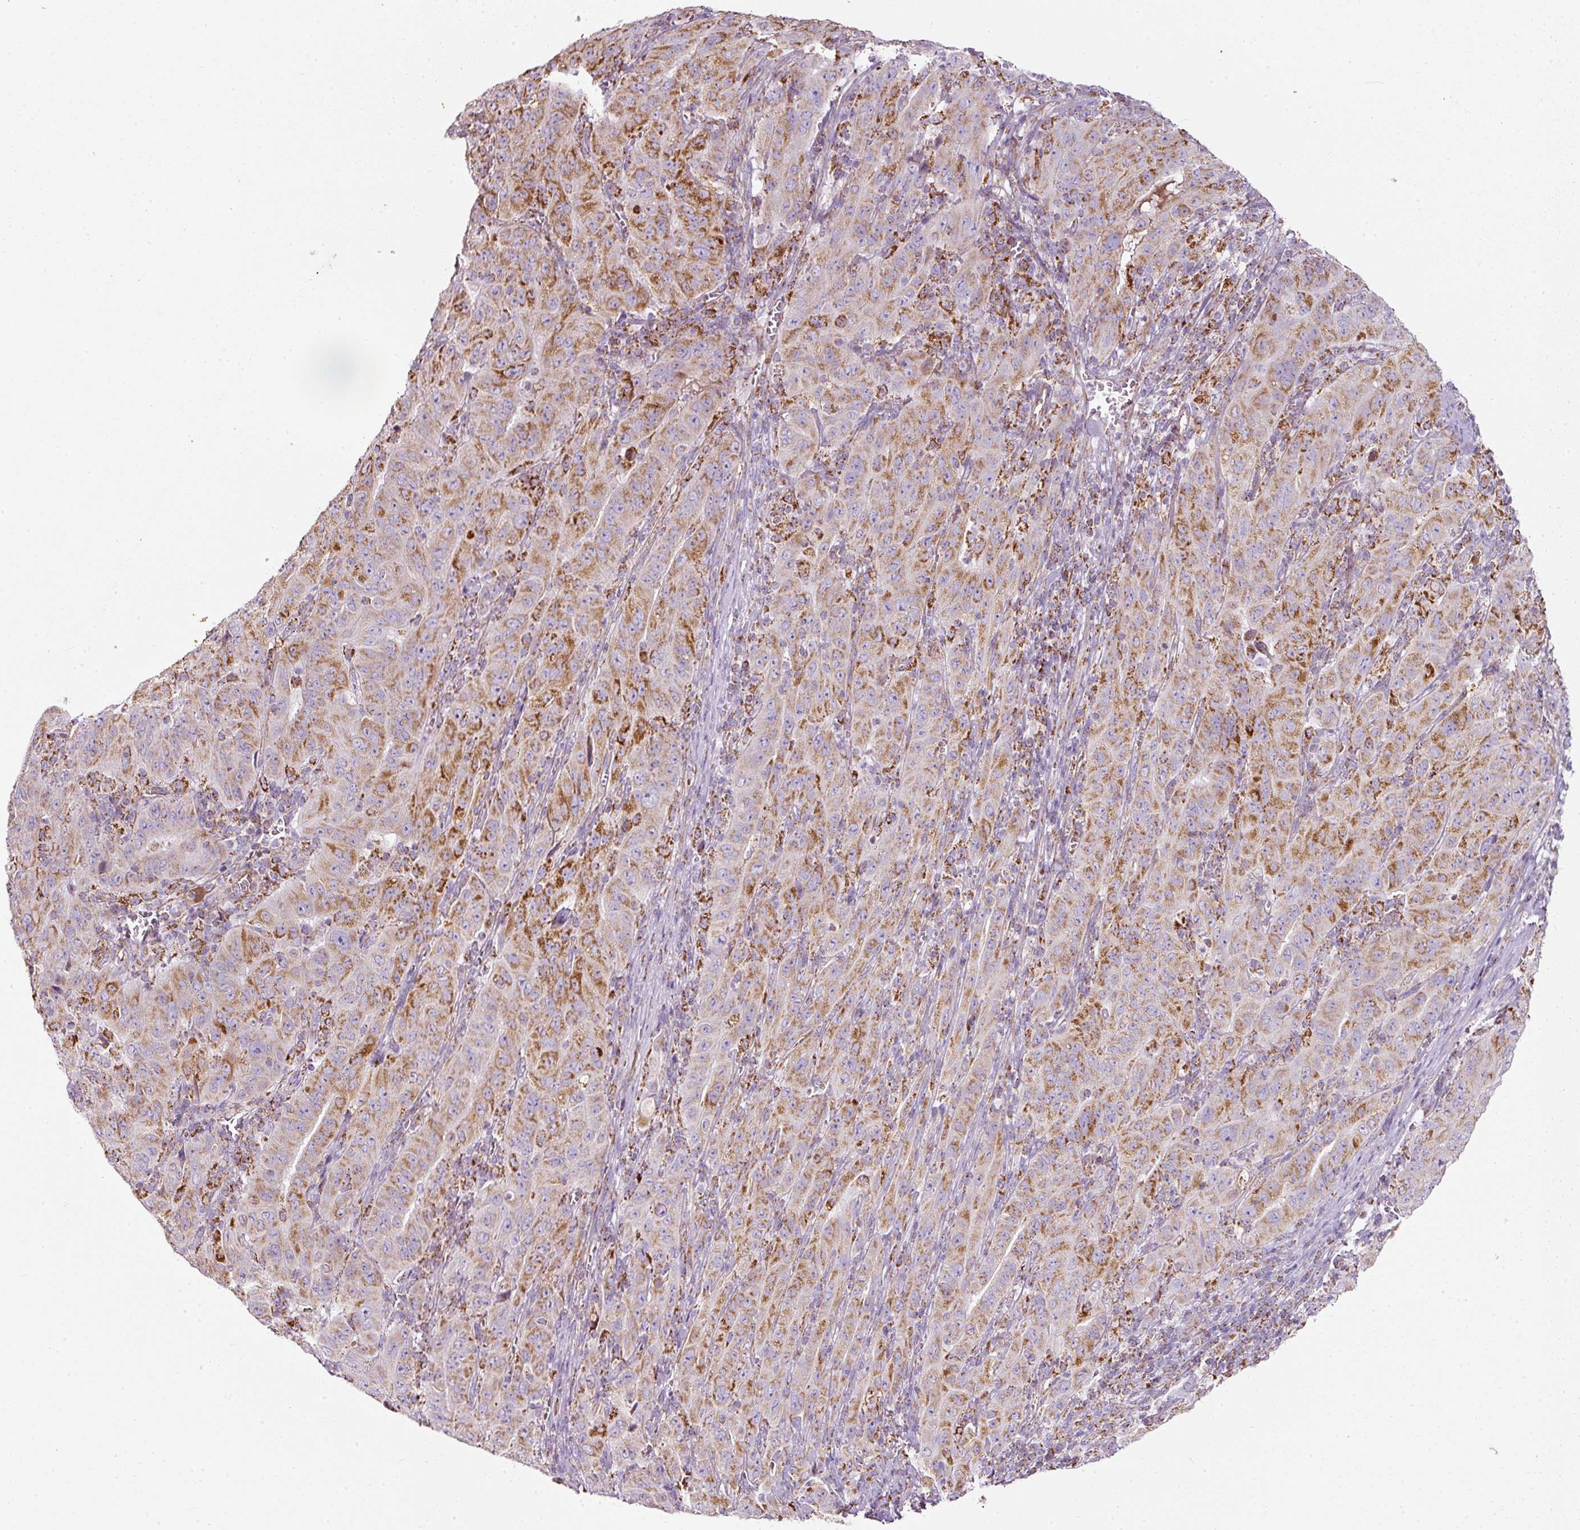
{"staining": {"intensity": "moderate", "quantity": ">75%", "location": "cytoplasmic/membranous"}, "tissue": "pancreatic cancer", "cell_type": "Tumor cells", "image_type": "cancer", "snomed": [{"axis": "morphology", "description": "Adenocarcinoma, NOS"}, {"axis": "topography", "description": "Pancreas"}], "caption": "Immunohistochemical staining of human pancreatic cancer displays moderate cytoplasmic/membranous protein staining in about >75% of tumor cells. Nuclei are stained in blue.", "gene": "SDHA", "patient": {"sex": "male", "age": 63}}